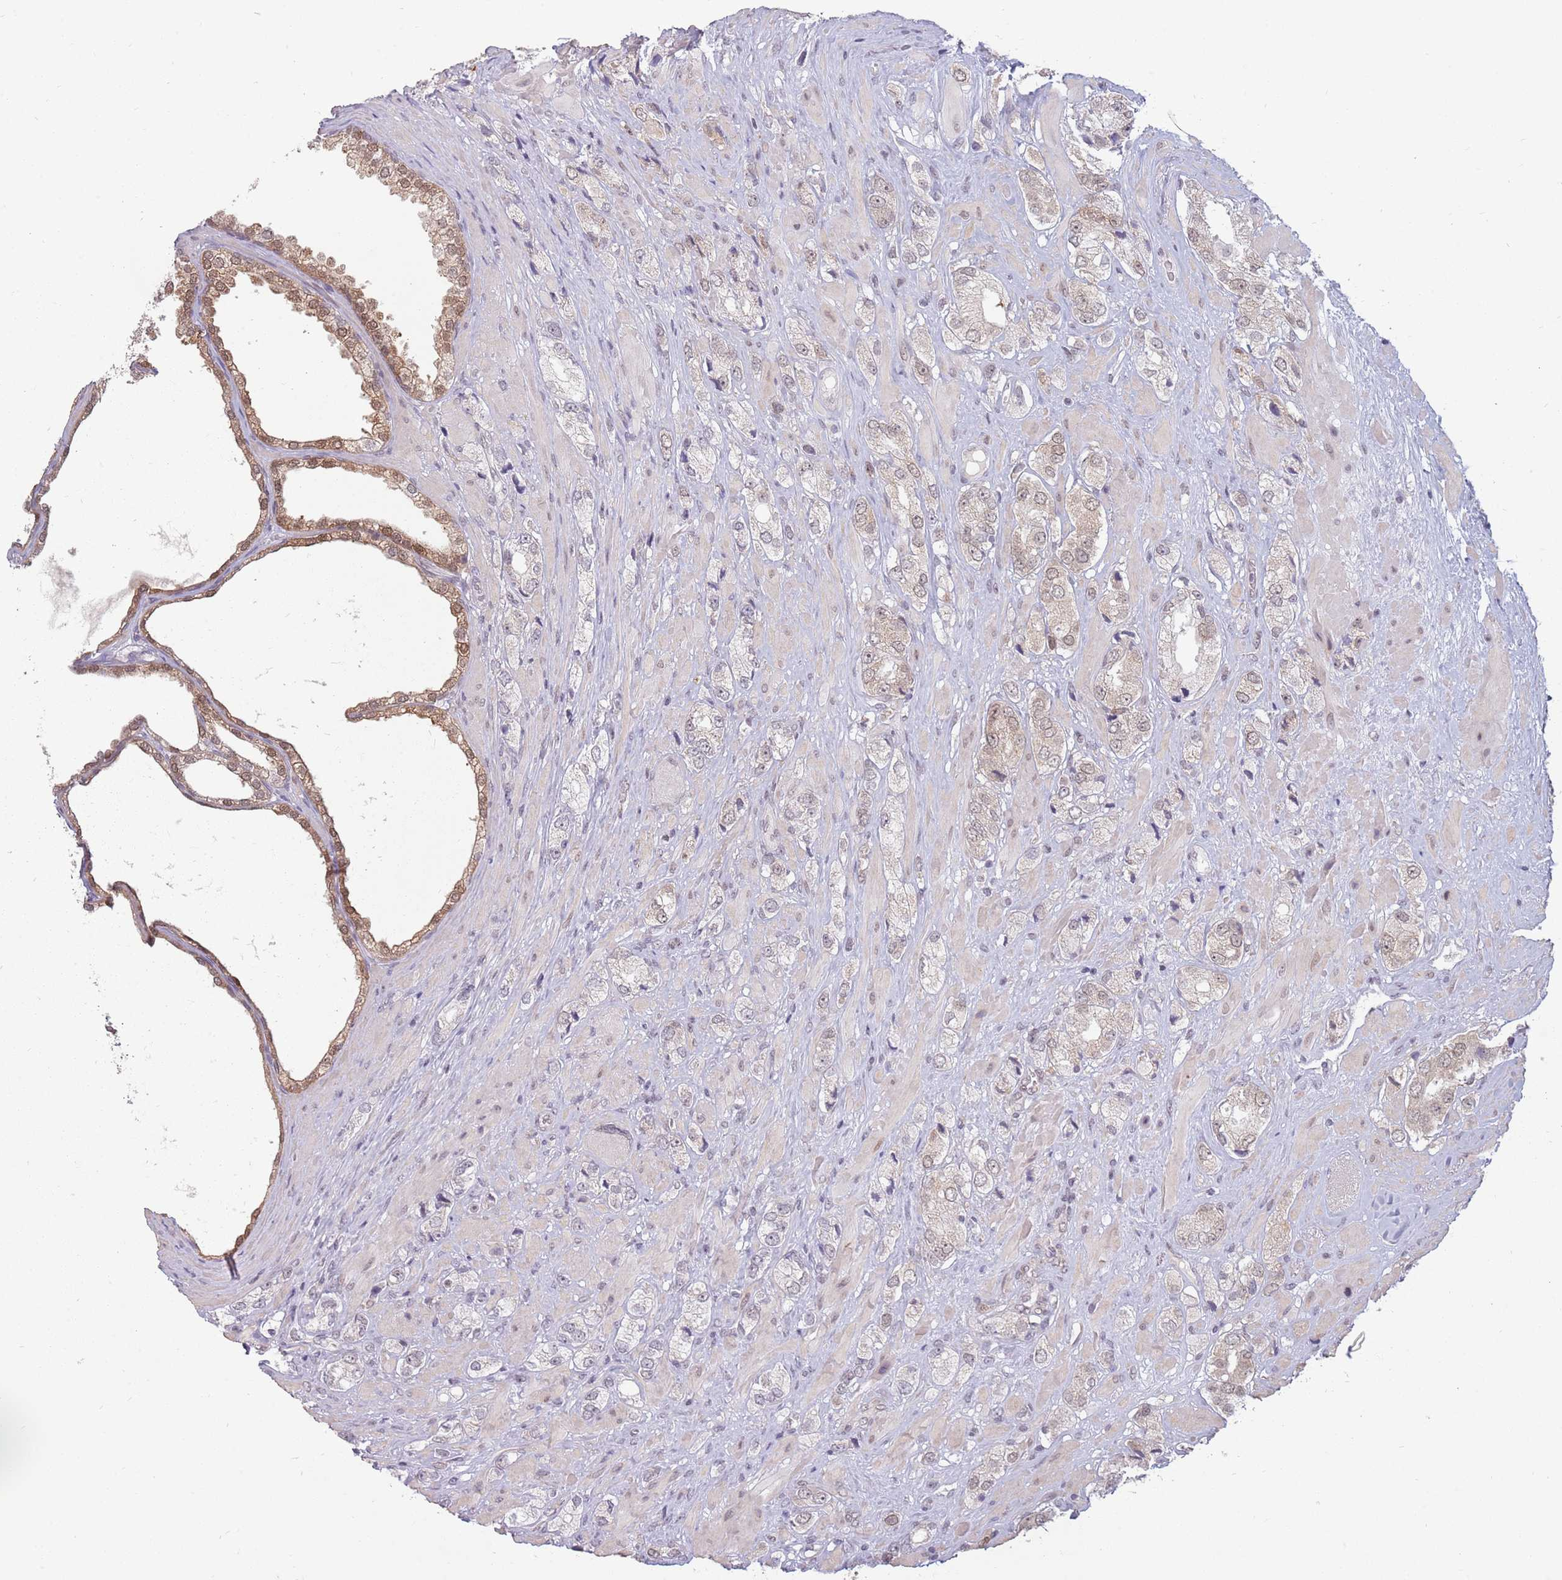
{"staining": {"intensity": "weak", "quantity": "25%-75%", "location": "cytoplasmic/membranous,nuclear"}, "tissue": "prostate cancer", "cell_type": "Tumor cells", "image_type": "cancer", "snomed": [{"axis": "morphology", "description": "Adenocarcinoma, High grade"}, {"axis": "topography", "description": "Prostate and seminal vesicle, NOS"}], "caption": "Immunohistochemical staining of human prostate adenocarcinoma (high-grade) demonstrates low levels of weak cytoplasmic/membranous and nuclear expression in about 25%-75% of tumor cells.", "gene": "ZNF574", "patient": {"sex": "male", "age": 64}}